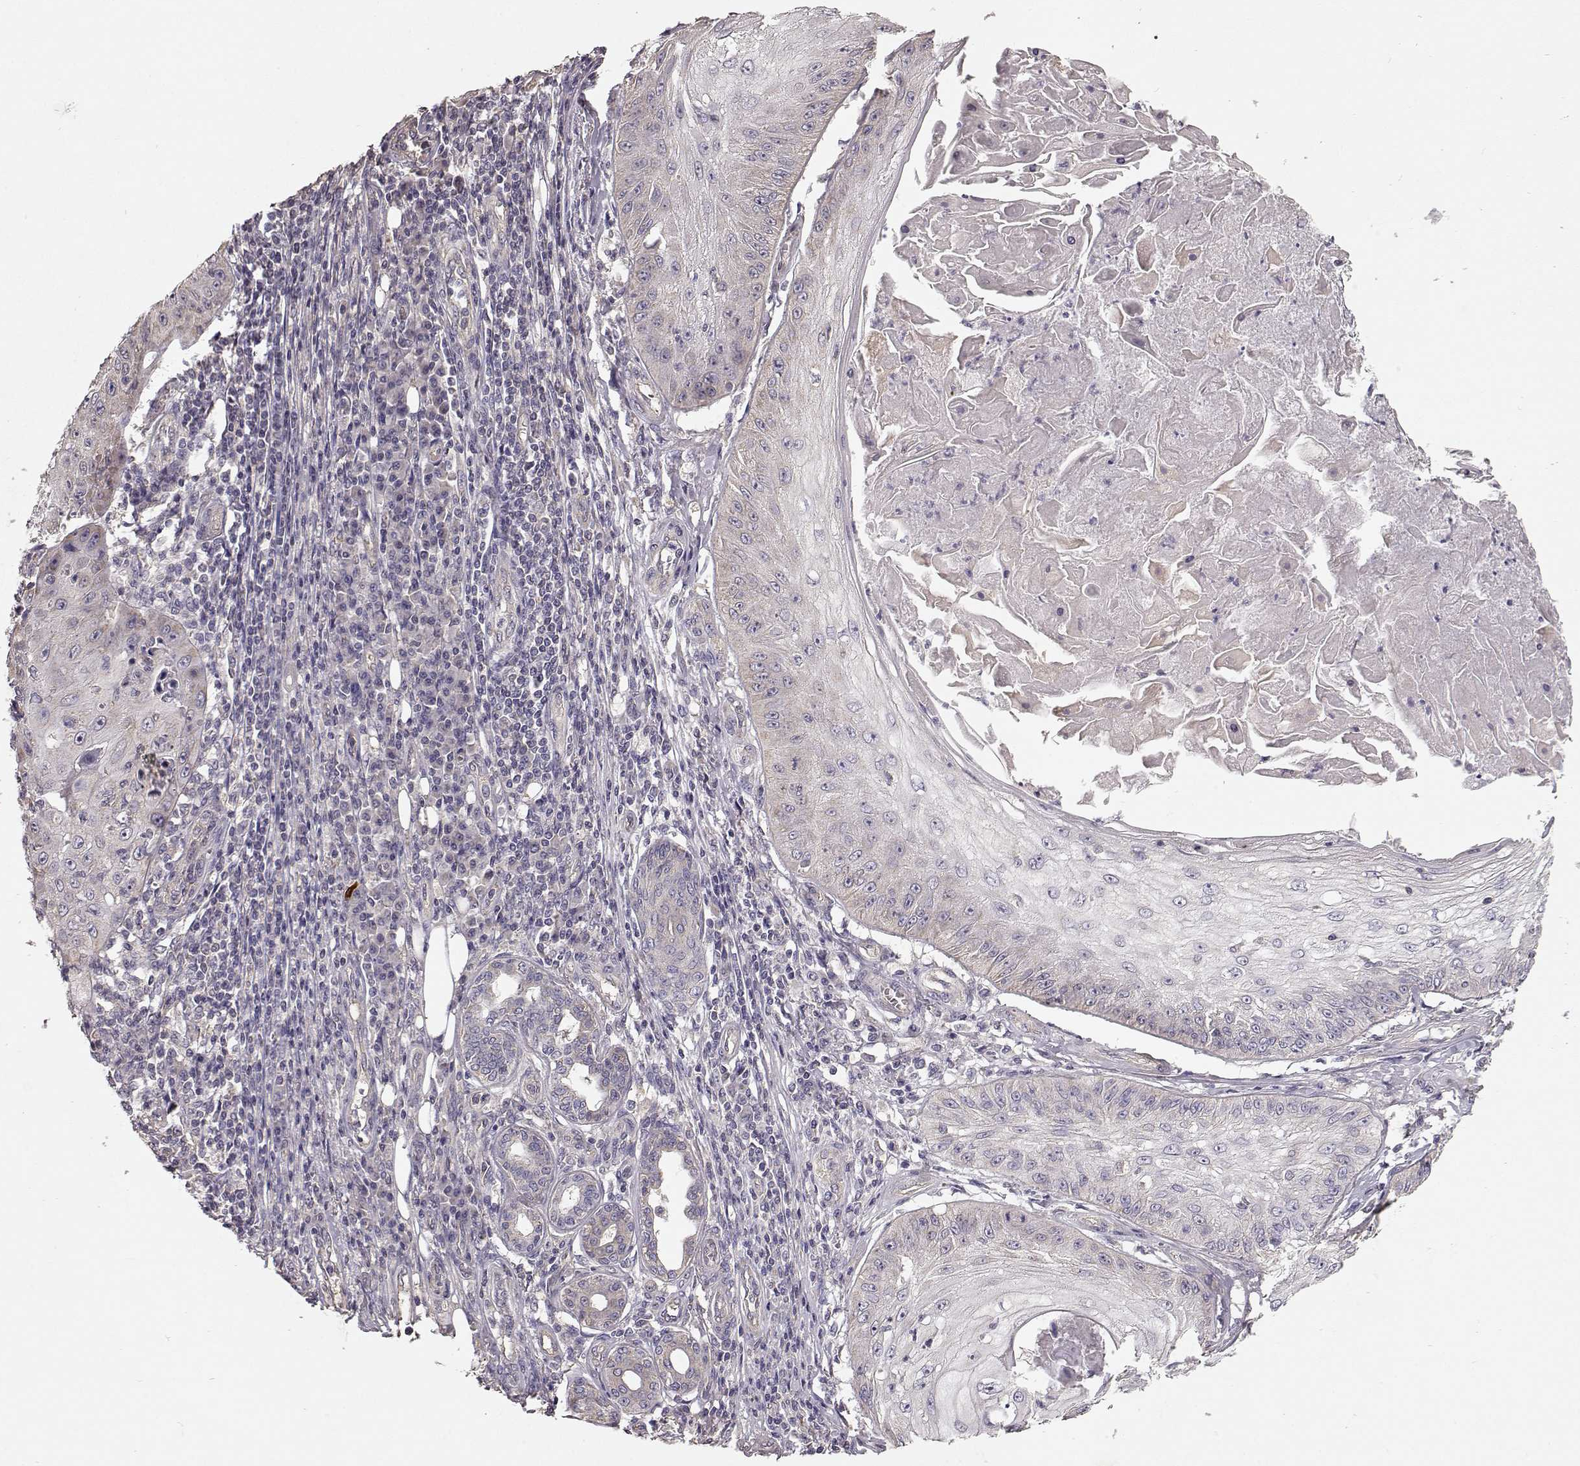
{"staining": {"intensity": "weak", "quantity": "<25%", "location": "cytoplasmic/membranous"}, "tissue": "skin cancer", "cell_type": "Tumor cells", "image_type": "cancer", "snomed": [{"axis": "morphology", "description": "Squamous cell carcinoma, NOS"}, {"axis": "topography", "description": "Skin"}], "caption": "Human skin cancer (squamous cell carcinoma) stained for a protein using immunohistochemistry shows no expression in tumor cells.", "gene": "ERBB3", "patient": {"sex": "male", "age": 70}}